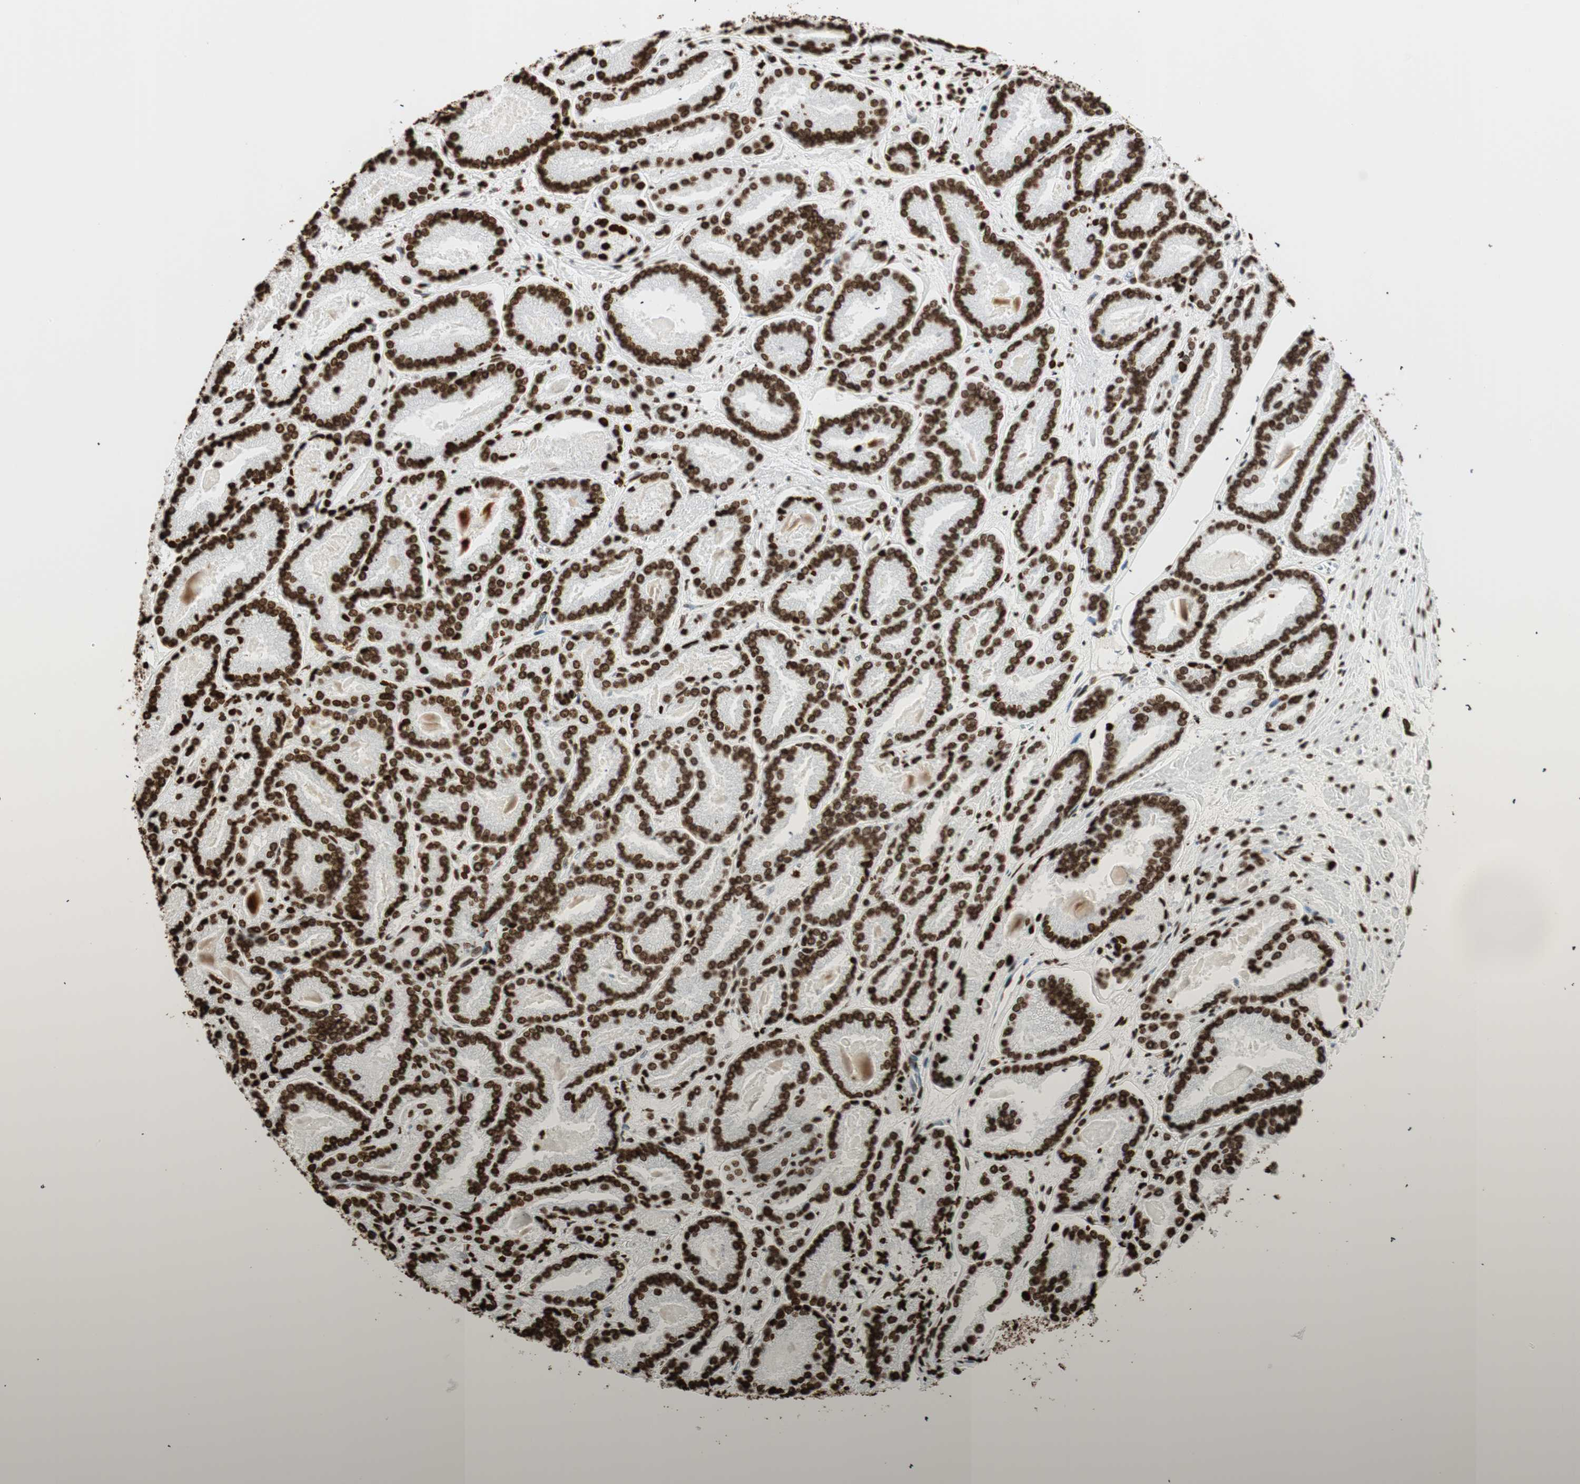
{"staining": {"intensity": "strong", "quantity": ">75%", "location": "nuclear"}, "tissue": "prostate cancer", "cell_type": "Tumor cells", "image_type": "cancer", "snomed": [{"axis": "morphology", "description": "Adenocarcinoma, Low grade"}, {"axis": "topography", "description": "Prostate"}], "caption": "Prostate cancer (adenocarcinoma (low-grade)) stained for a protein exhibits strong nuclear positivity in tumor cells.", "gene": "GLI2", "patient": {"sex": "male", "age": 59}}